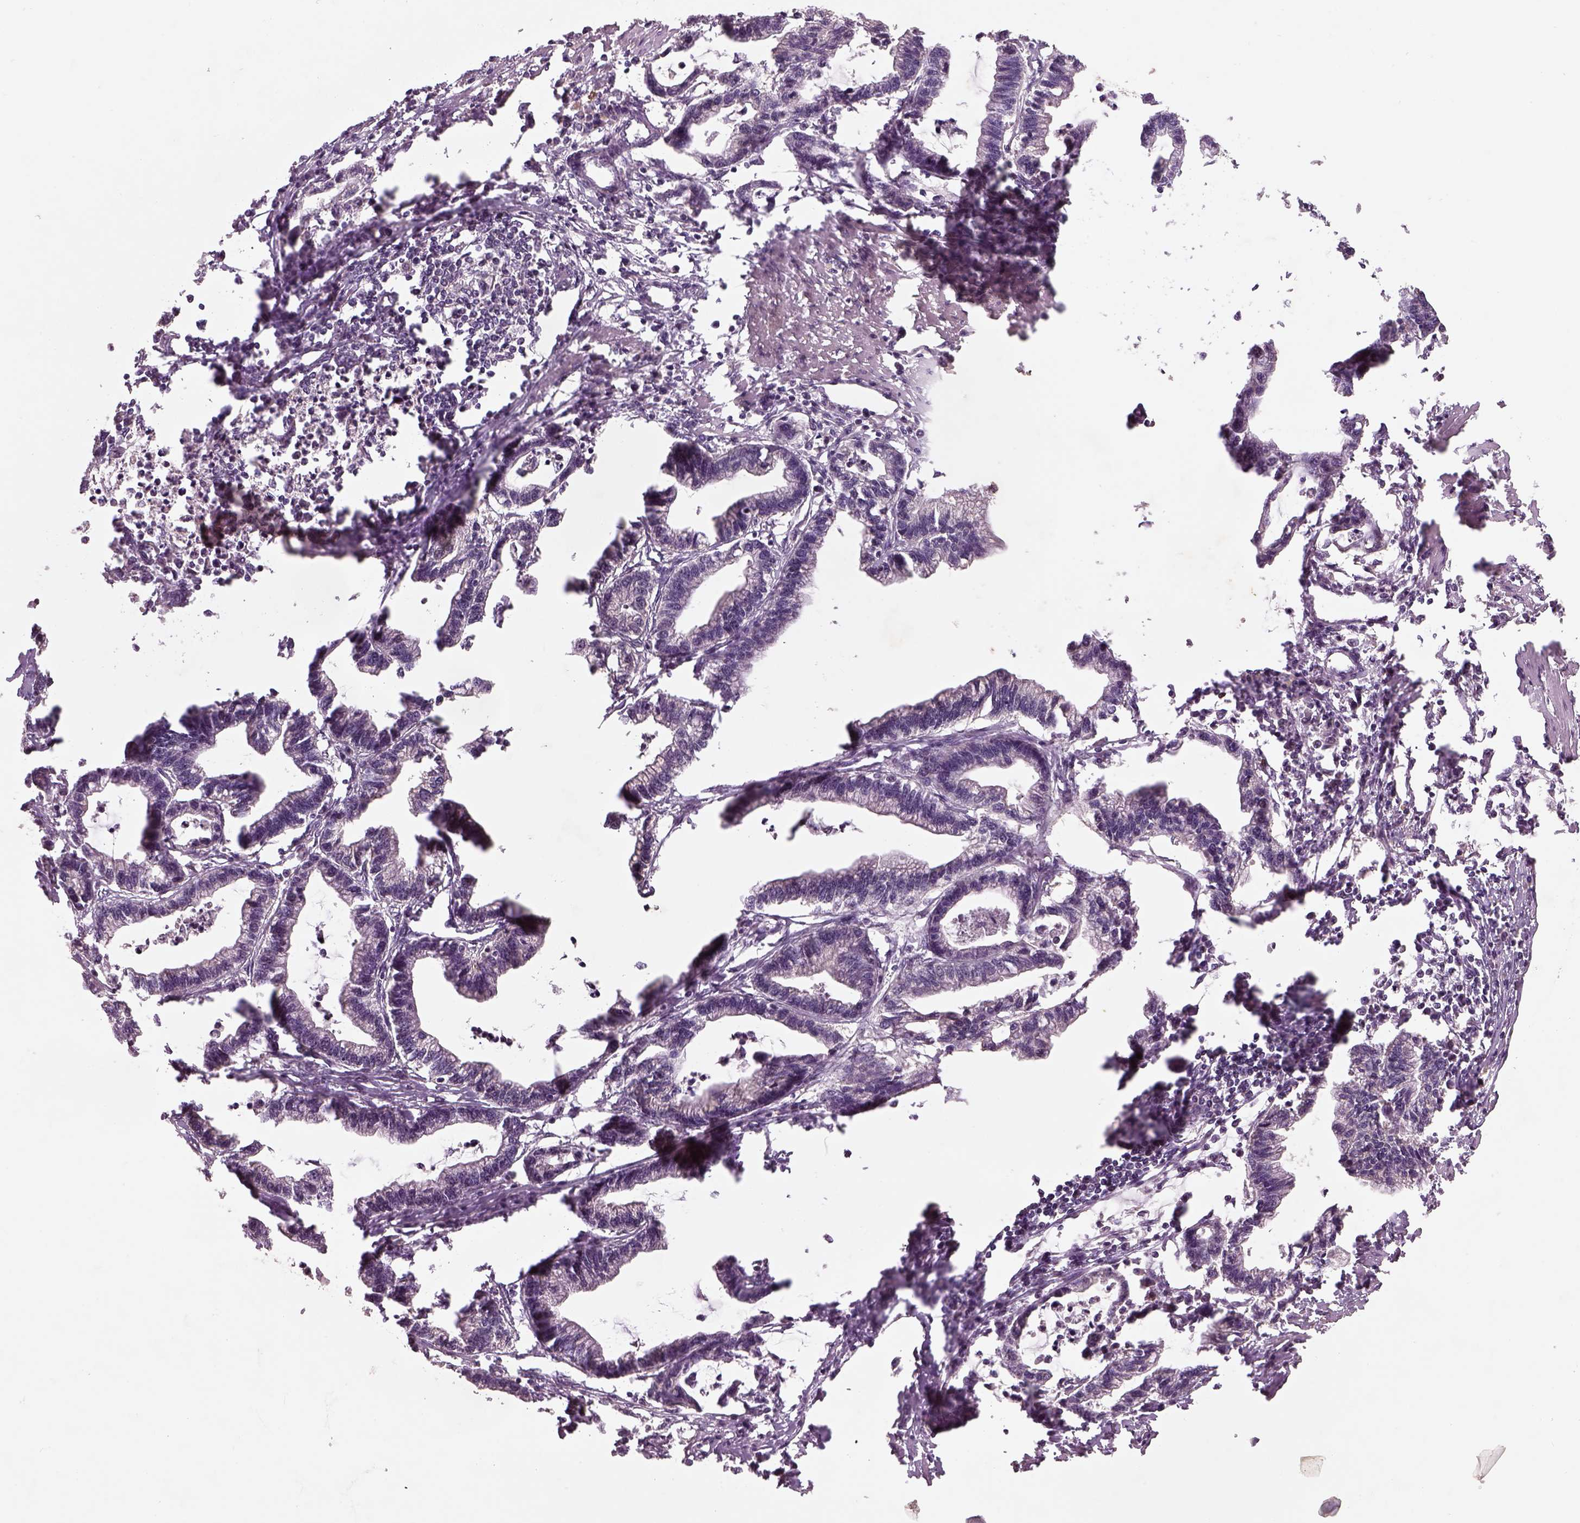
{"staining": {"intensity": "negative", "quantity": "none", "location": "none"}, "tissue": "stomach cancer", "cell_type": "Tumor cells", "image_type": "cancer", "snomed": [{"axis": "morphology", "description": "Adenocarcinoma, NOS"}, {"axis": "topography", "description": "Stomach"}], "caption": "This is an IHC image of human adenocarcinoma (stomach). There is no expression in tumor cells.", "gene": "GDNF", "patient": {"sex": "male", "age": 83}}